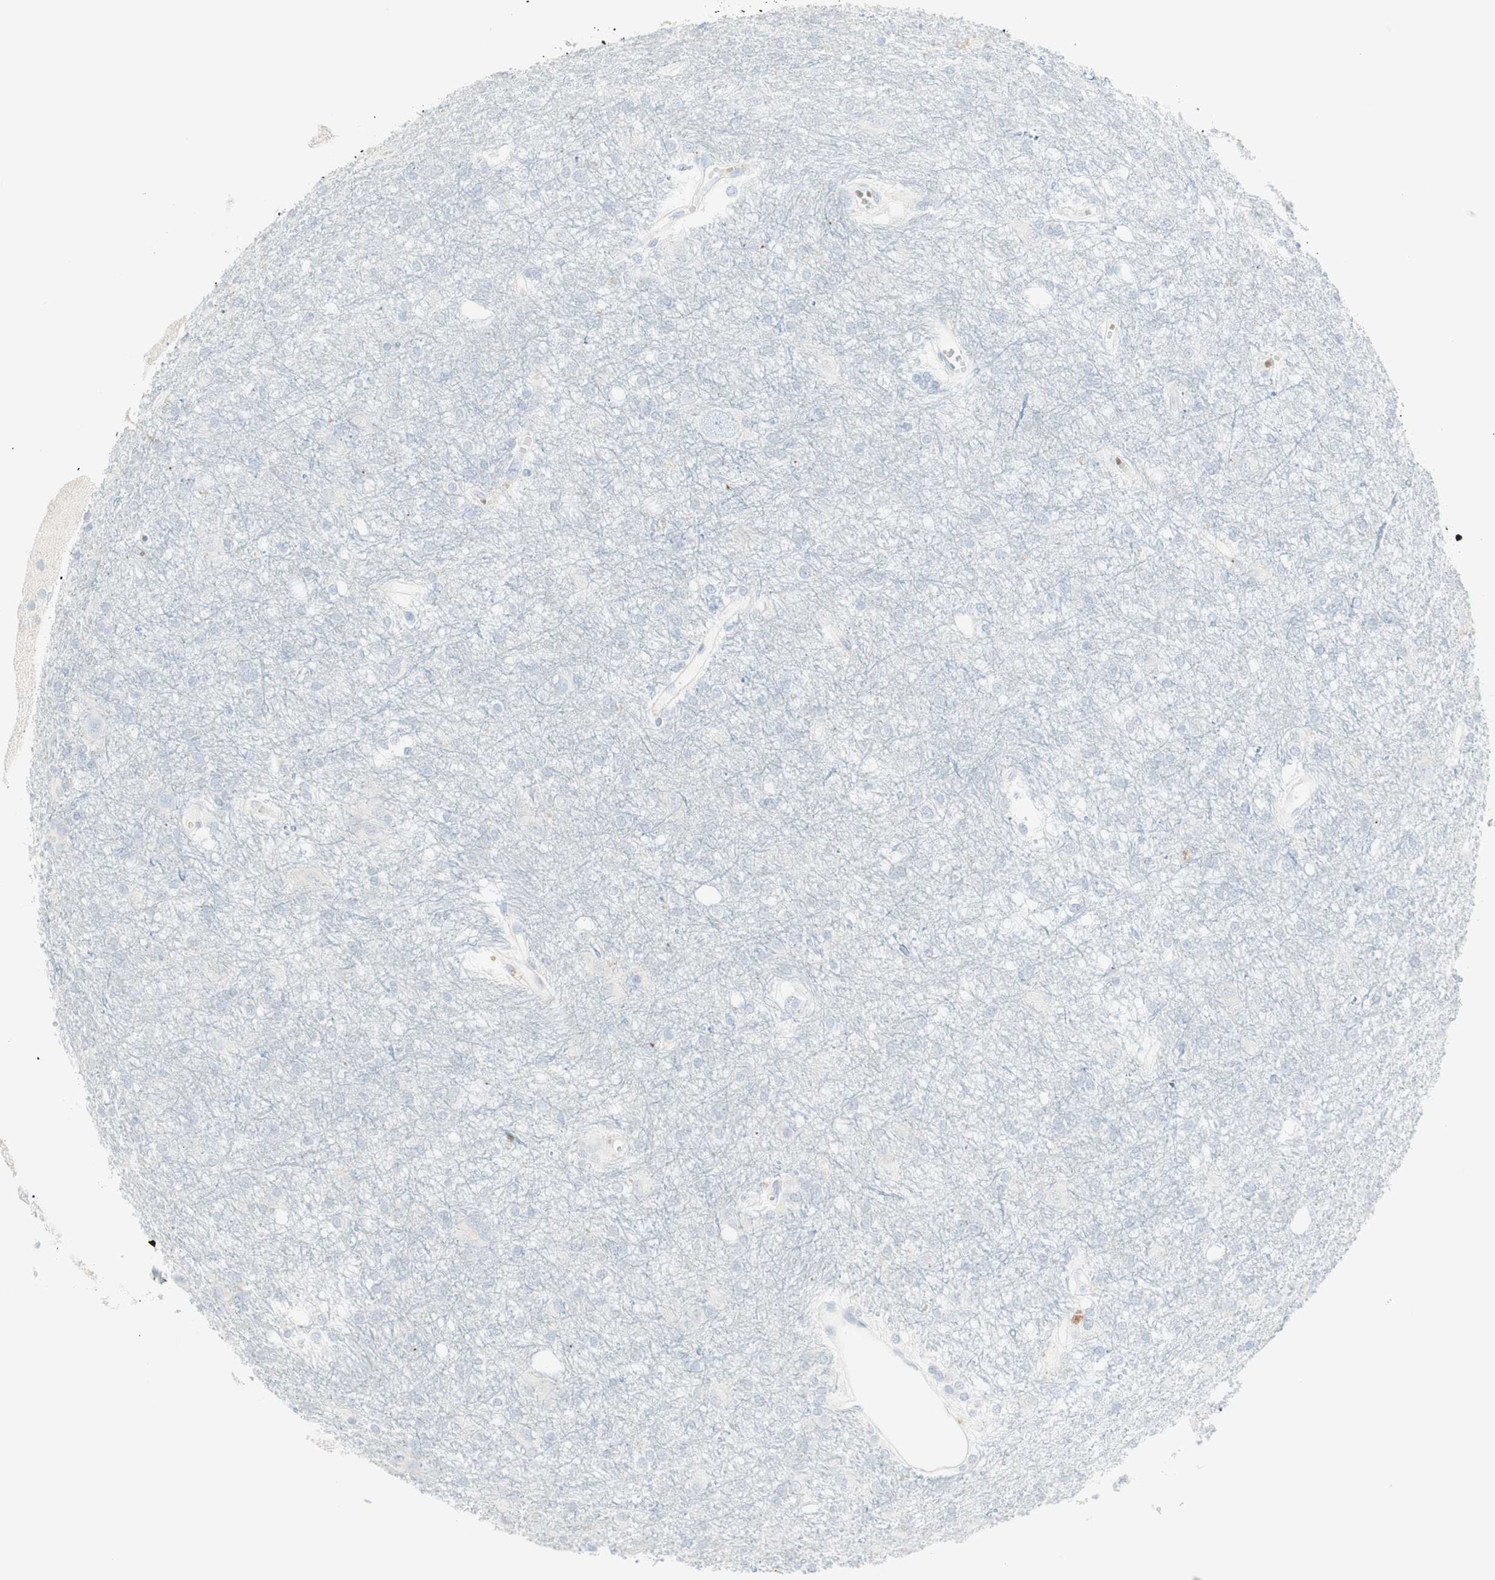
{"staining": {"intensity": "negative", "quantity": "none", "location": "none"}, "tissue": "glioma", "cell_type": "Tumor cells", "image_type": "cancer", "snomed": [{"axis": "morphology", "description": "Glioma, malignant, High grade"}, {"axis": "topography", "description": "Brain"}], "caption": "Histopathology image shows no significant protein positivity in tumor cells of malignant high-grade glioma.", "gene": "MDK", "patient": {"sex": "female", "age": 59}}